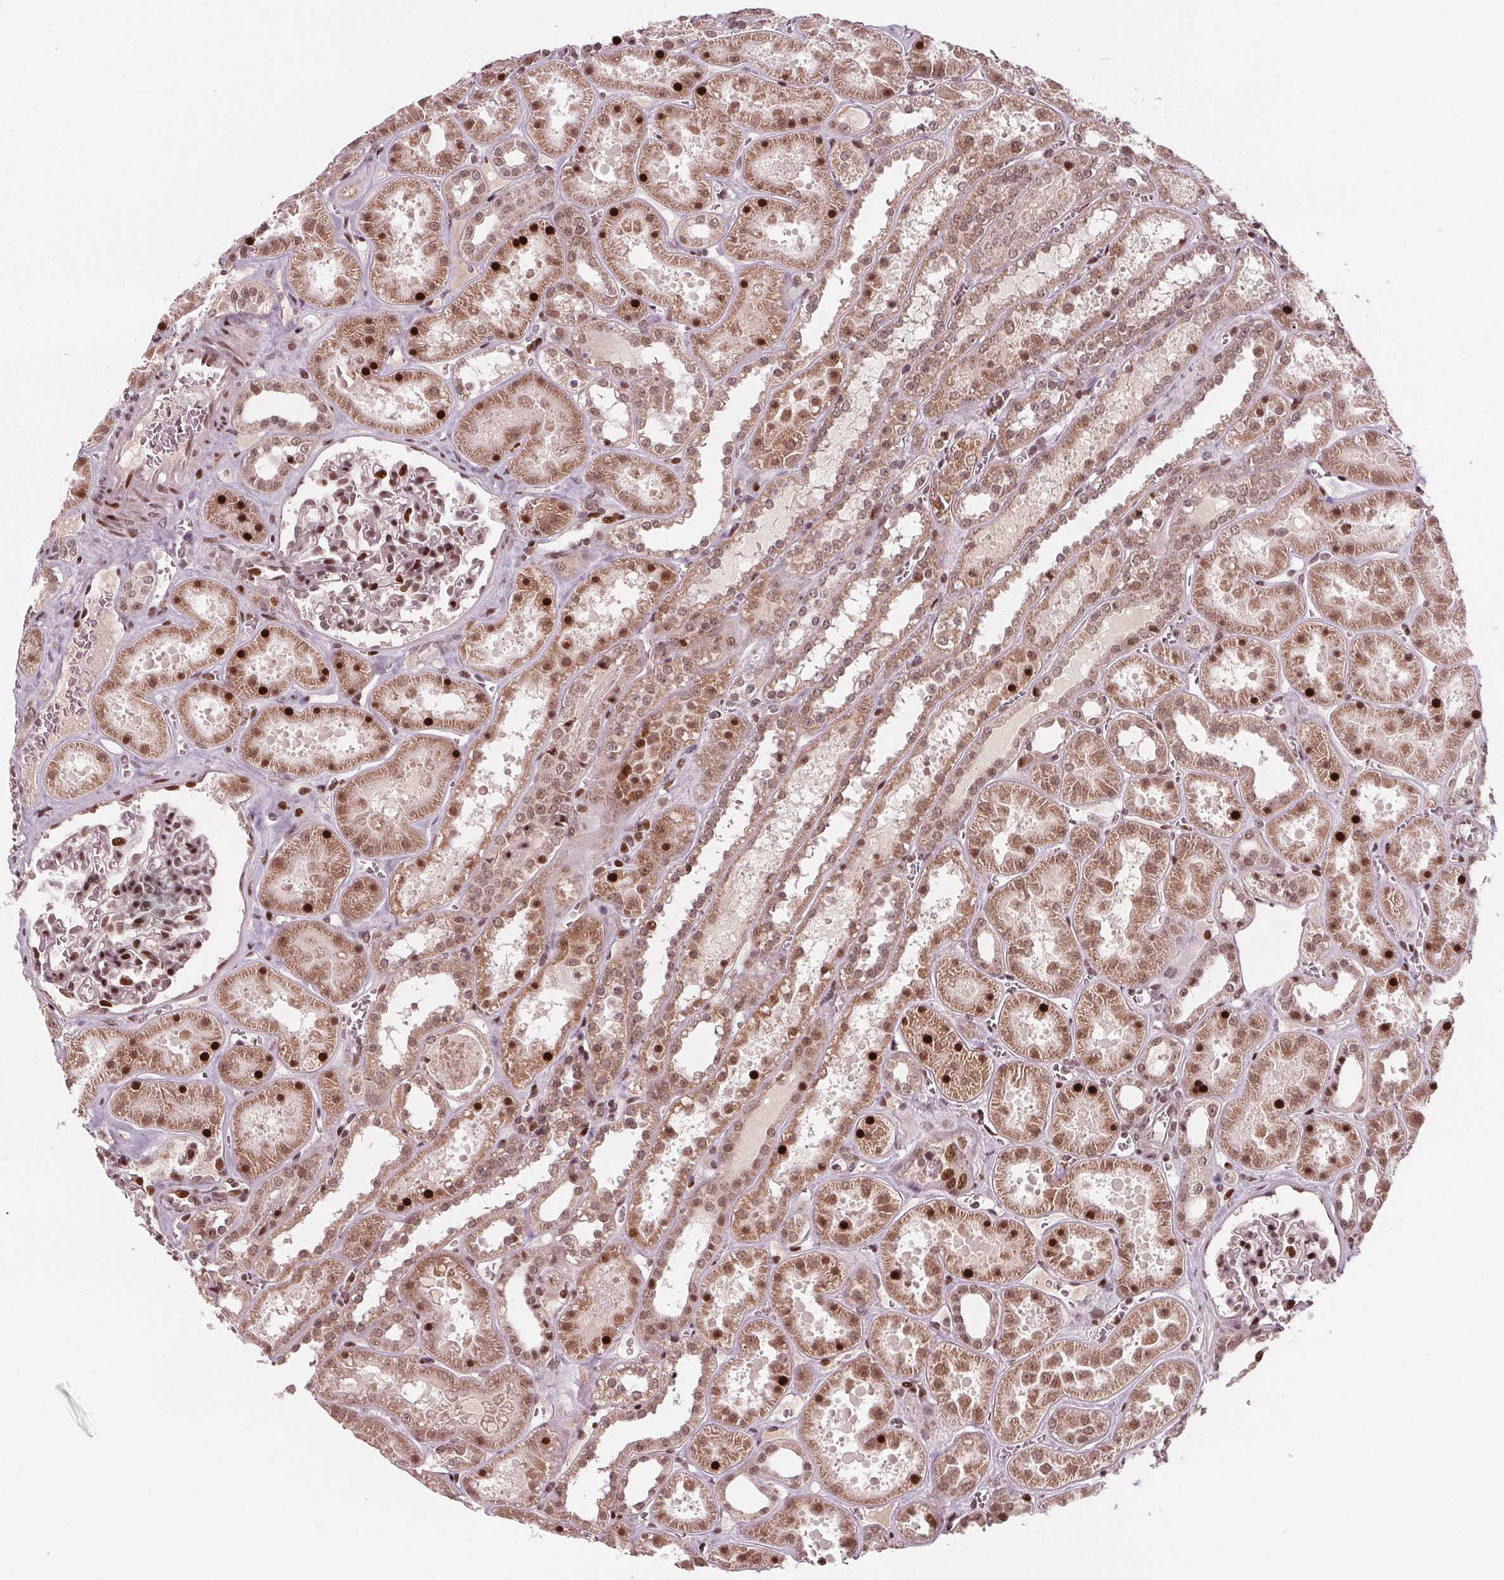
{"staining": {"intensity": "strong", "quantity": "25%-75%", "location": "nuclear"}, "tissue": "kidney", "cell_type": "Cells in glomeruli", "image_type": "normal", "snomed": [{"axis": "morphology", "description": "Normal tissue, NOS"}, {"axis": "topography", "description": "Kidney"}], "caption": "DAB (3,3'-diaminobenzidine) immunohistochemical staining of normal human kidney shows strong nuclear protein positivity in approximately 25%-75% of cells in glomeruli.", "gene": "SNRNP35", "patient": {"sex": "female", "age": 41}}